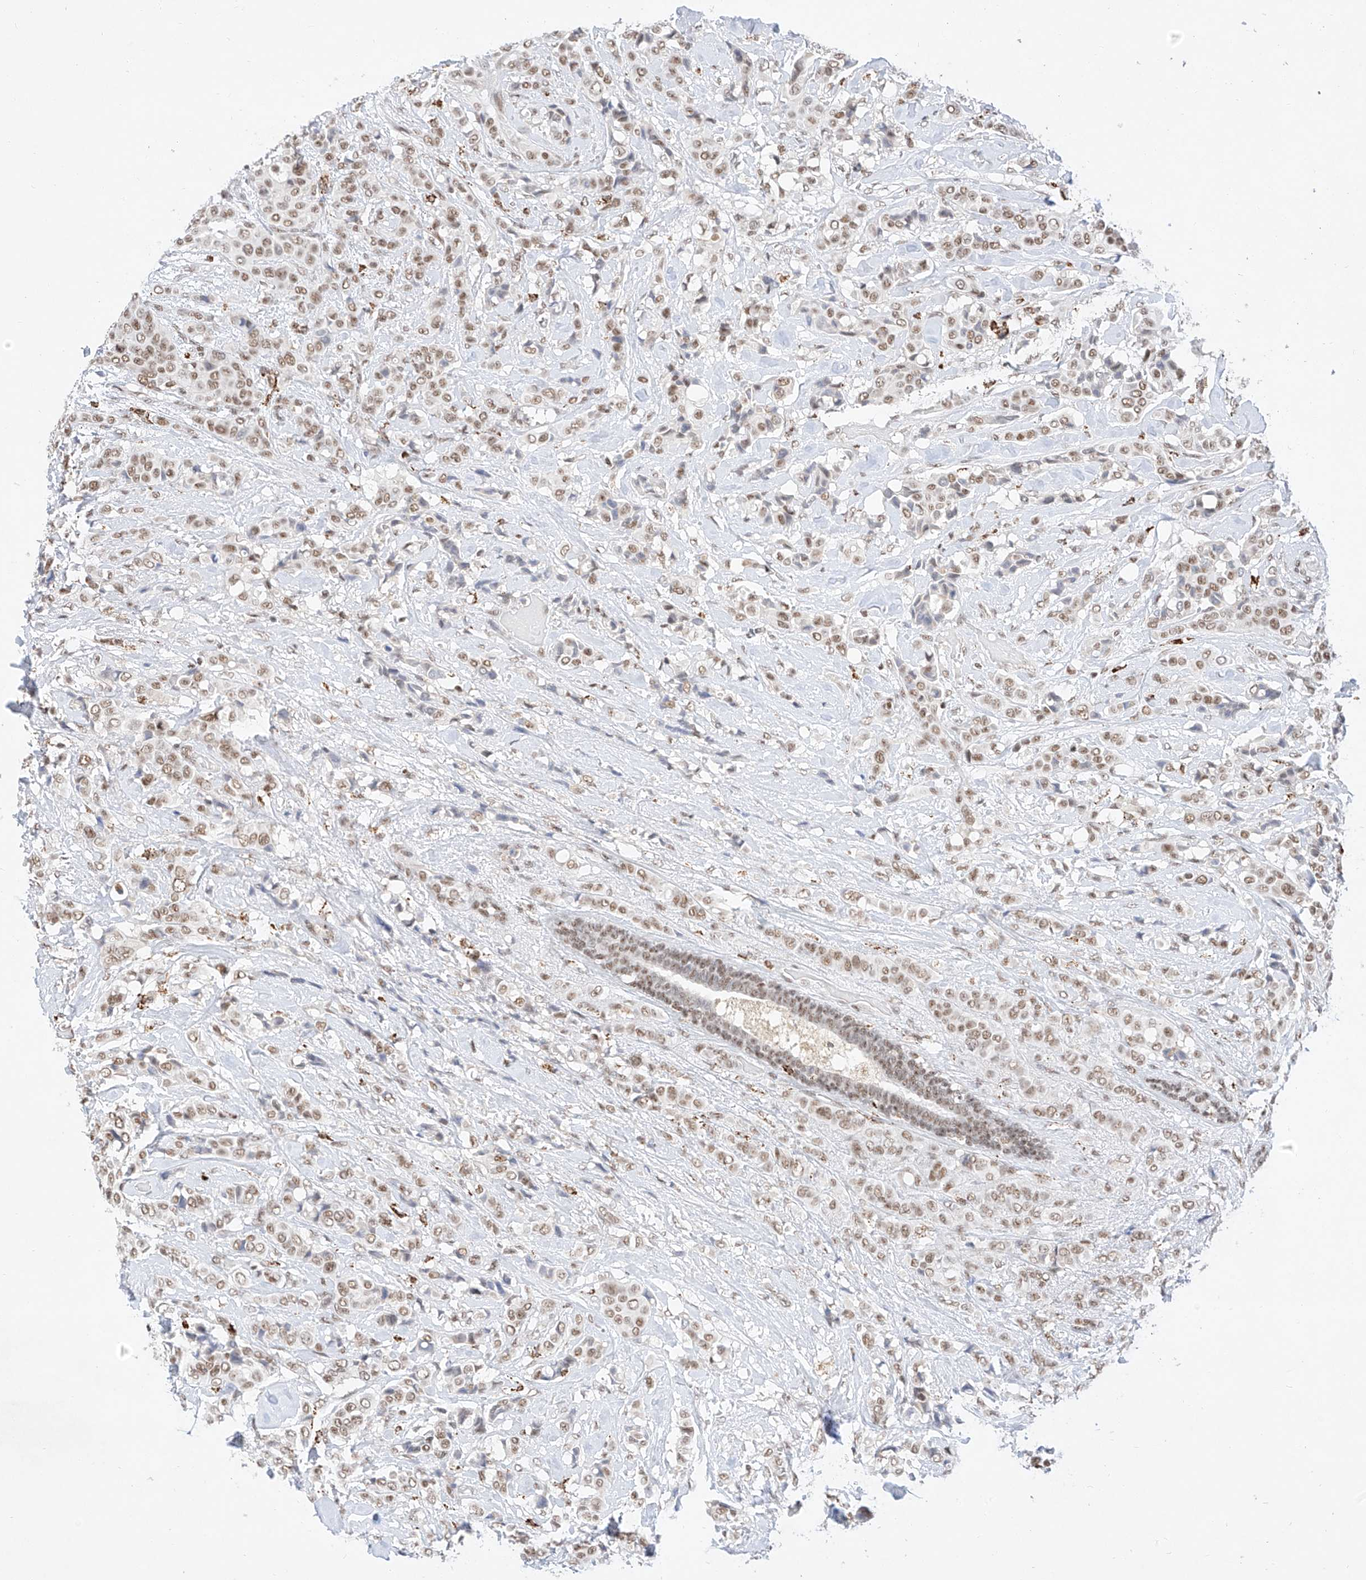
{"staining": {"intensity": "weak", "quantity": ">75%", "location": "nuclear"}, "tissue": "breast cancer", "cell_type": "Tumor cells", "image_type": "cancer", "snomed": [{"axis": "morphology", "description": "Lobular carcinoma"}, {"axis": "topography", "description": "Breast"}], "caption": "The immunohistochemical stain shows weak nuclear expression in tumor cells of breast cancer (lobular carcinoma) tissue. The protein of interest is shown in brown color, while the nuclei are stained blue.", "gene": "NRF1", "patient": {"sex": "female", "age": 51}}